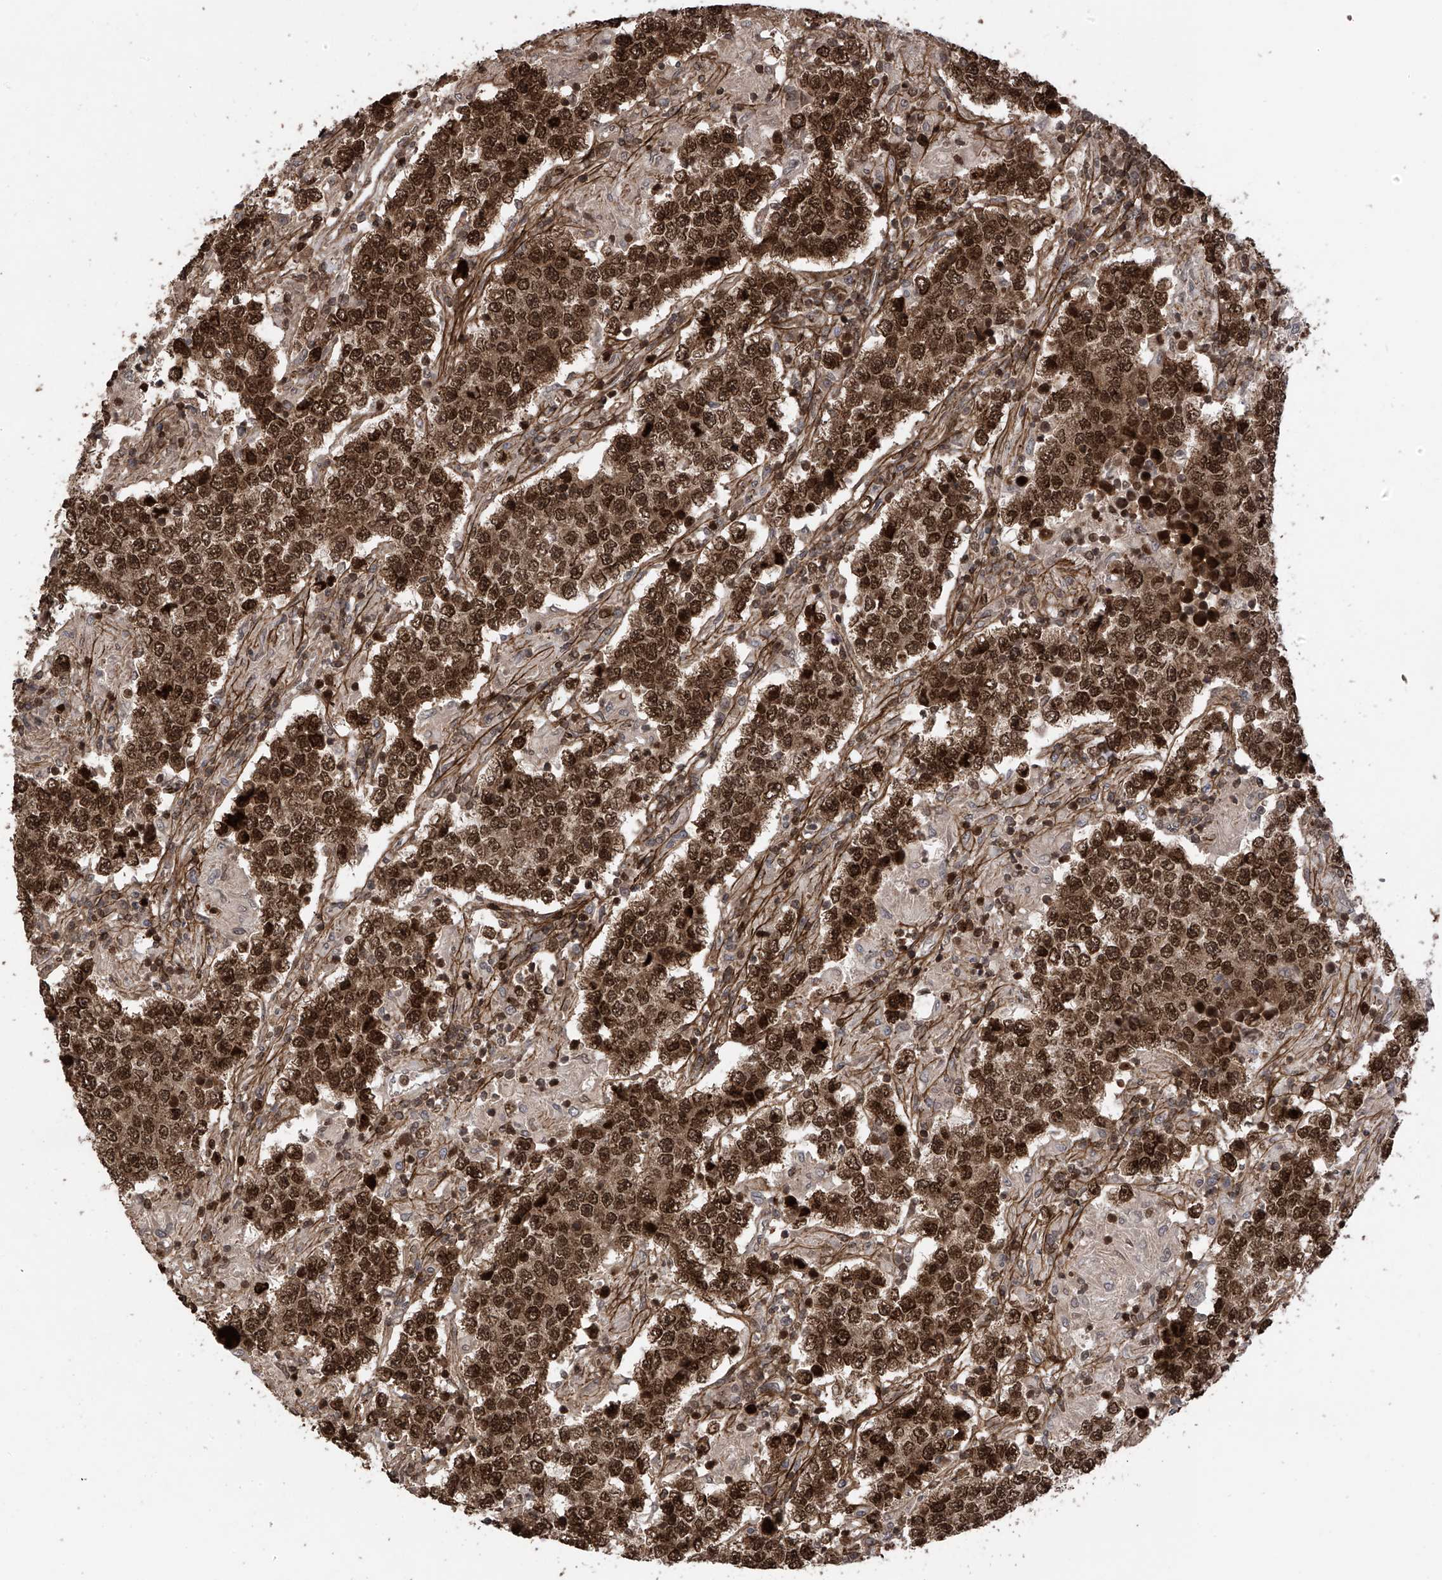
{"staining": {"intensity": "strong", "quantity": ">75%", "location": "cytoplasmic/membranous,nuclear"}, "tissue": "testis cancer", "cell_type": "Tumor cells", "image_type": "cancer", "snomed": [{"axis": "morphology", "description": "Normal tissue, NOS"}, {"axis": "morphology", "description": "Urothelial carcinoma, High grade"}, {"axis": "morphology", "description": "Seminoma, NOS"}, {"axis": "morphology", "description": "Carcinoma, Embryonal, NOS"}, {"axis": "topography", "description": "Urinary bladder"}, {"axis": "topography", "description": "Testis"}], "caption": "Protein positivity by immunohistochemistry reveals strong cytoplasmic/membranous and nuclear staining in approximately >75% of tumor cells in testis cancer.", "gene": "DNAJC9", "patient": {"sex": "male", "age": 41}}